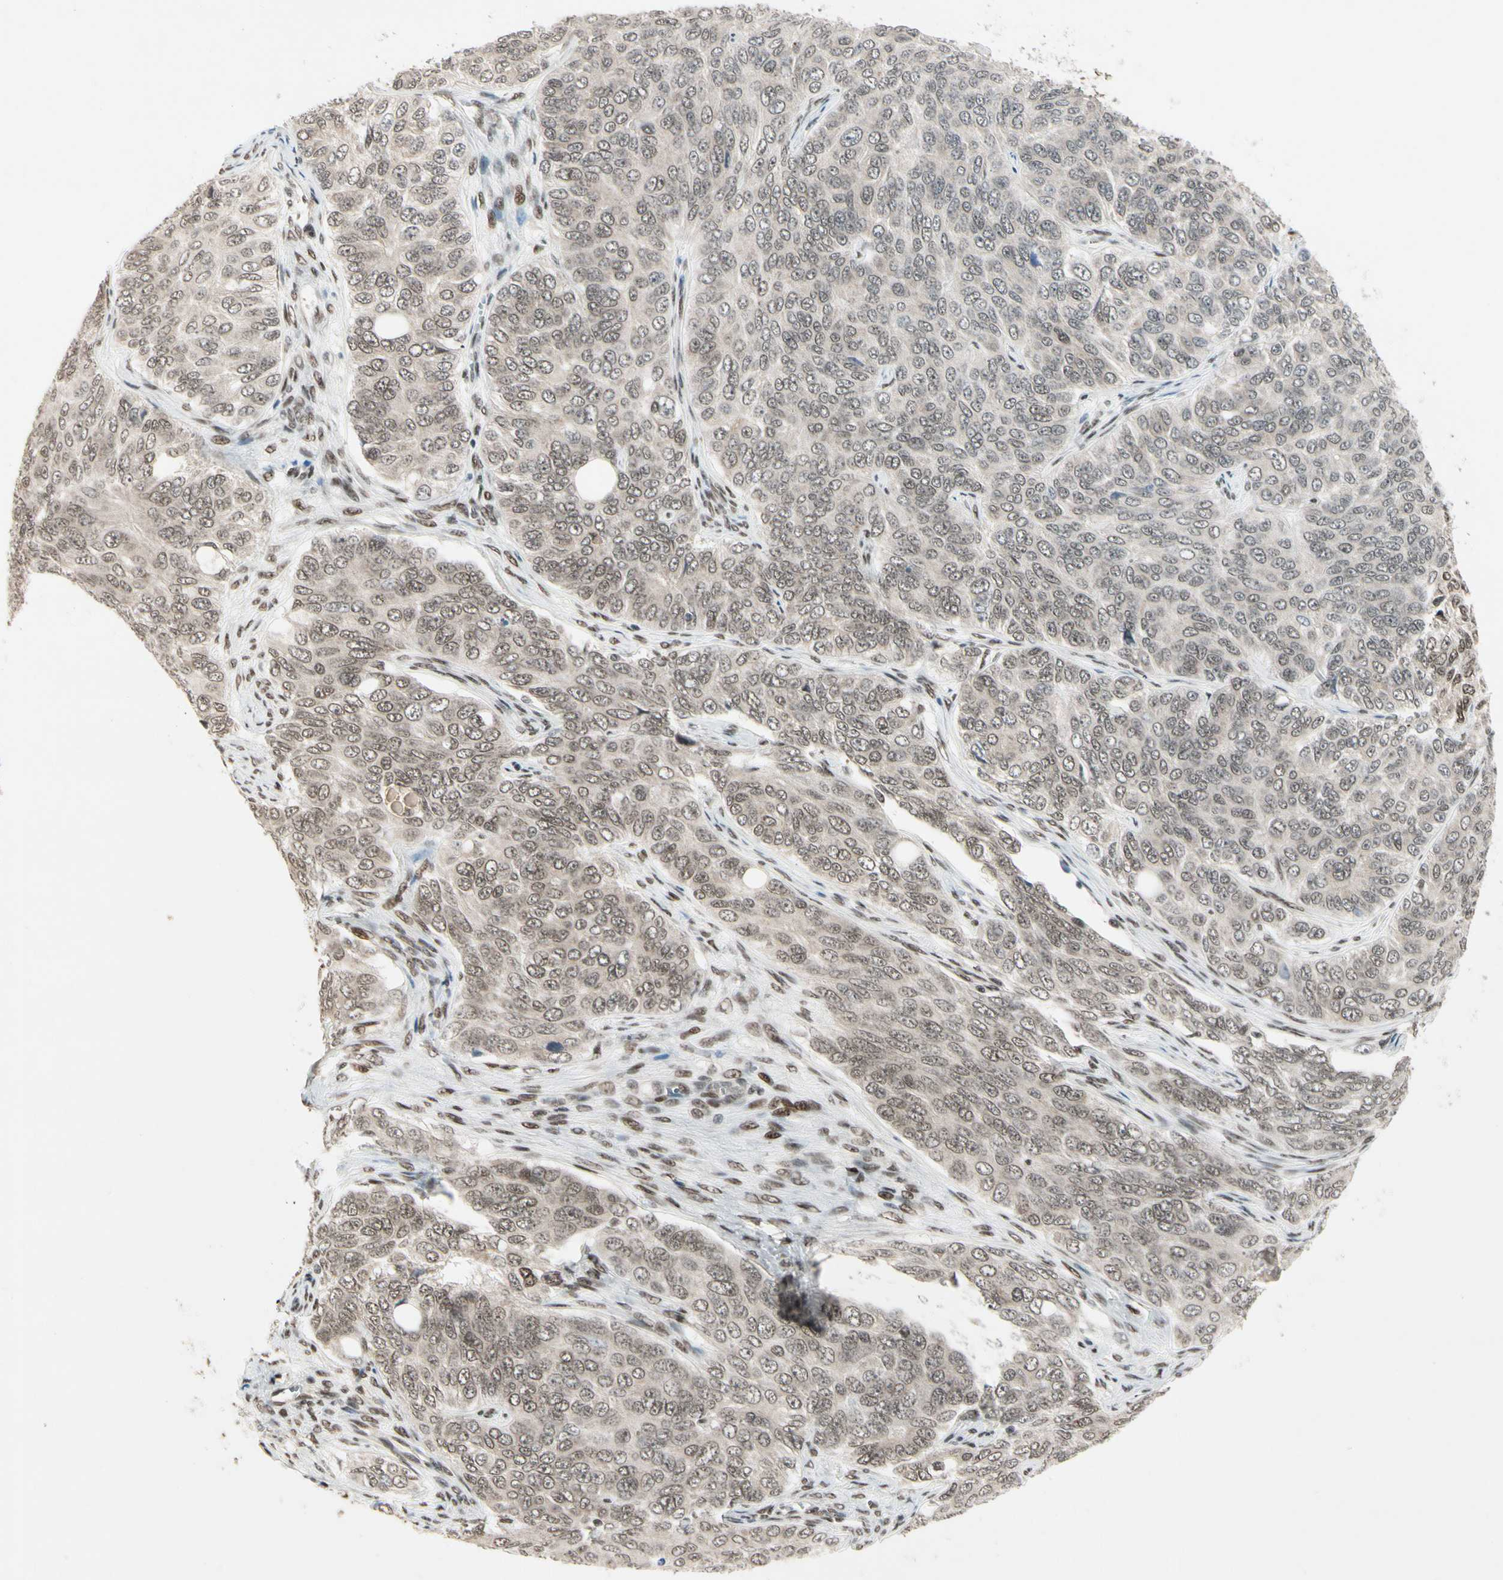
{"staining": {"intensity": "weak", "quantity": ">75%", "location": "cytoplasmic/membranous,nuclear"}, "tissue": "ovarian cancer", "cell_type": "Tumor cells", "image_type": "cancer", "snomed": [{"axis": "morphology", "description": "Carcinoma, endometroid"}, {"axis": "topography", "description": "Ovary"}], "caption": "Ovarian cancer (endometroid carcinoma) stained for a protein (brown) reveals weak cytoplasmic/membranous and nuclear positive positivity in approximately >75% of tumor cells.", "gene": "CHAMP1", "patient": {"sex": "female", "age": 51}}